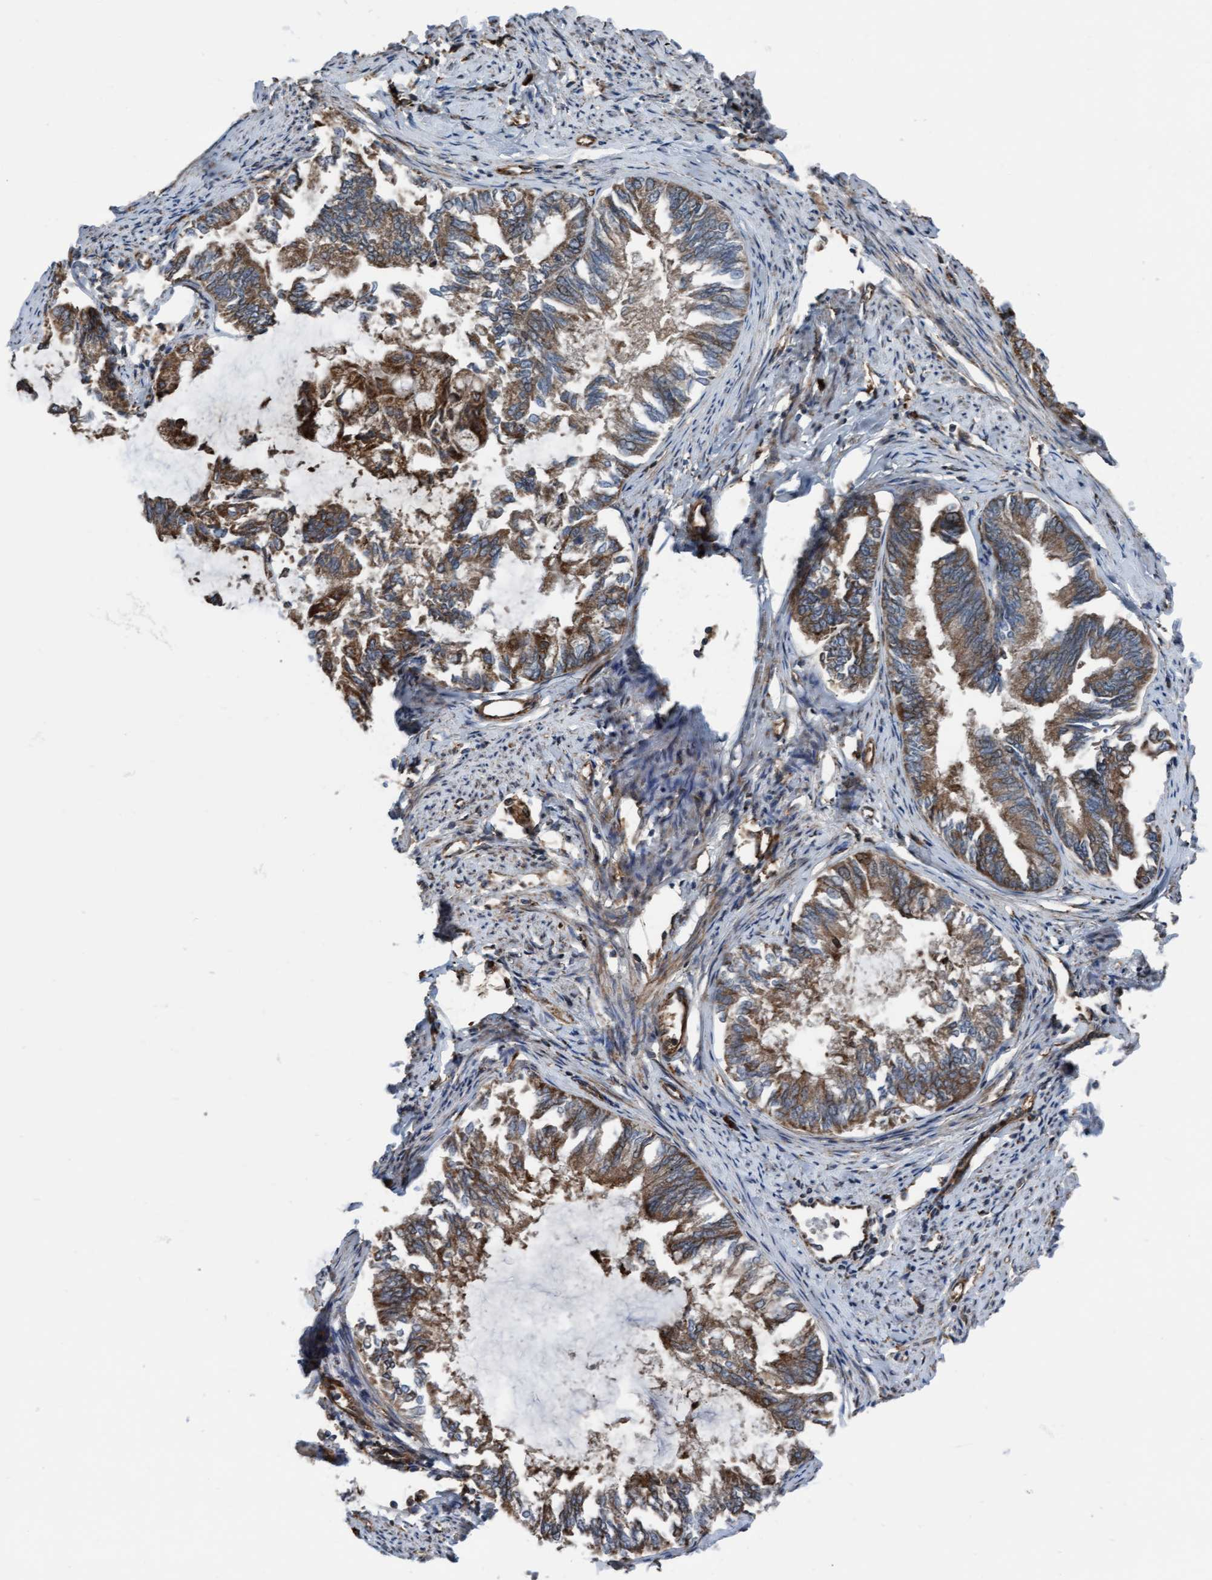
{"staining": {"intensity": "moderate", "quantity": ">75%", "location": "cytoplasmic/membranous"}, "tissue": "endometrial cancer", "cell_type": "Tumor cells", "image_type": "cancer", "snomed": [{"axis": "morphology", "description": "Adenocarcinoma, NOS"}, {"axis": "topography", "description": "Endometrium"}], "caption": "There is medium levels of moderate cytoplasmic/membranous staining in tumor cells of endometrial adenocarcinoma, as demonstrated by immunohistochemical staining (brown color).", "gene": "RAP1GAP2", "patient": {"sex": "female", "age": 86}}